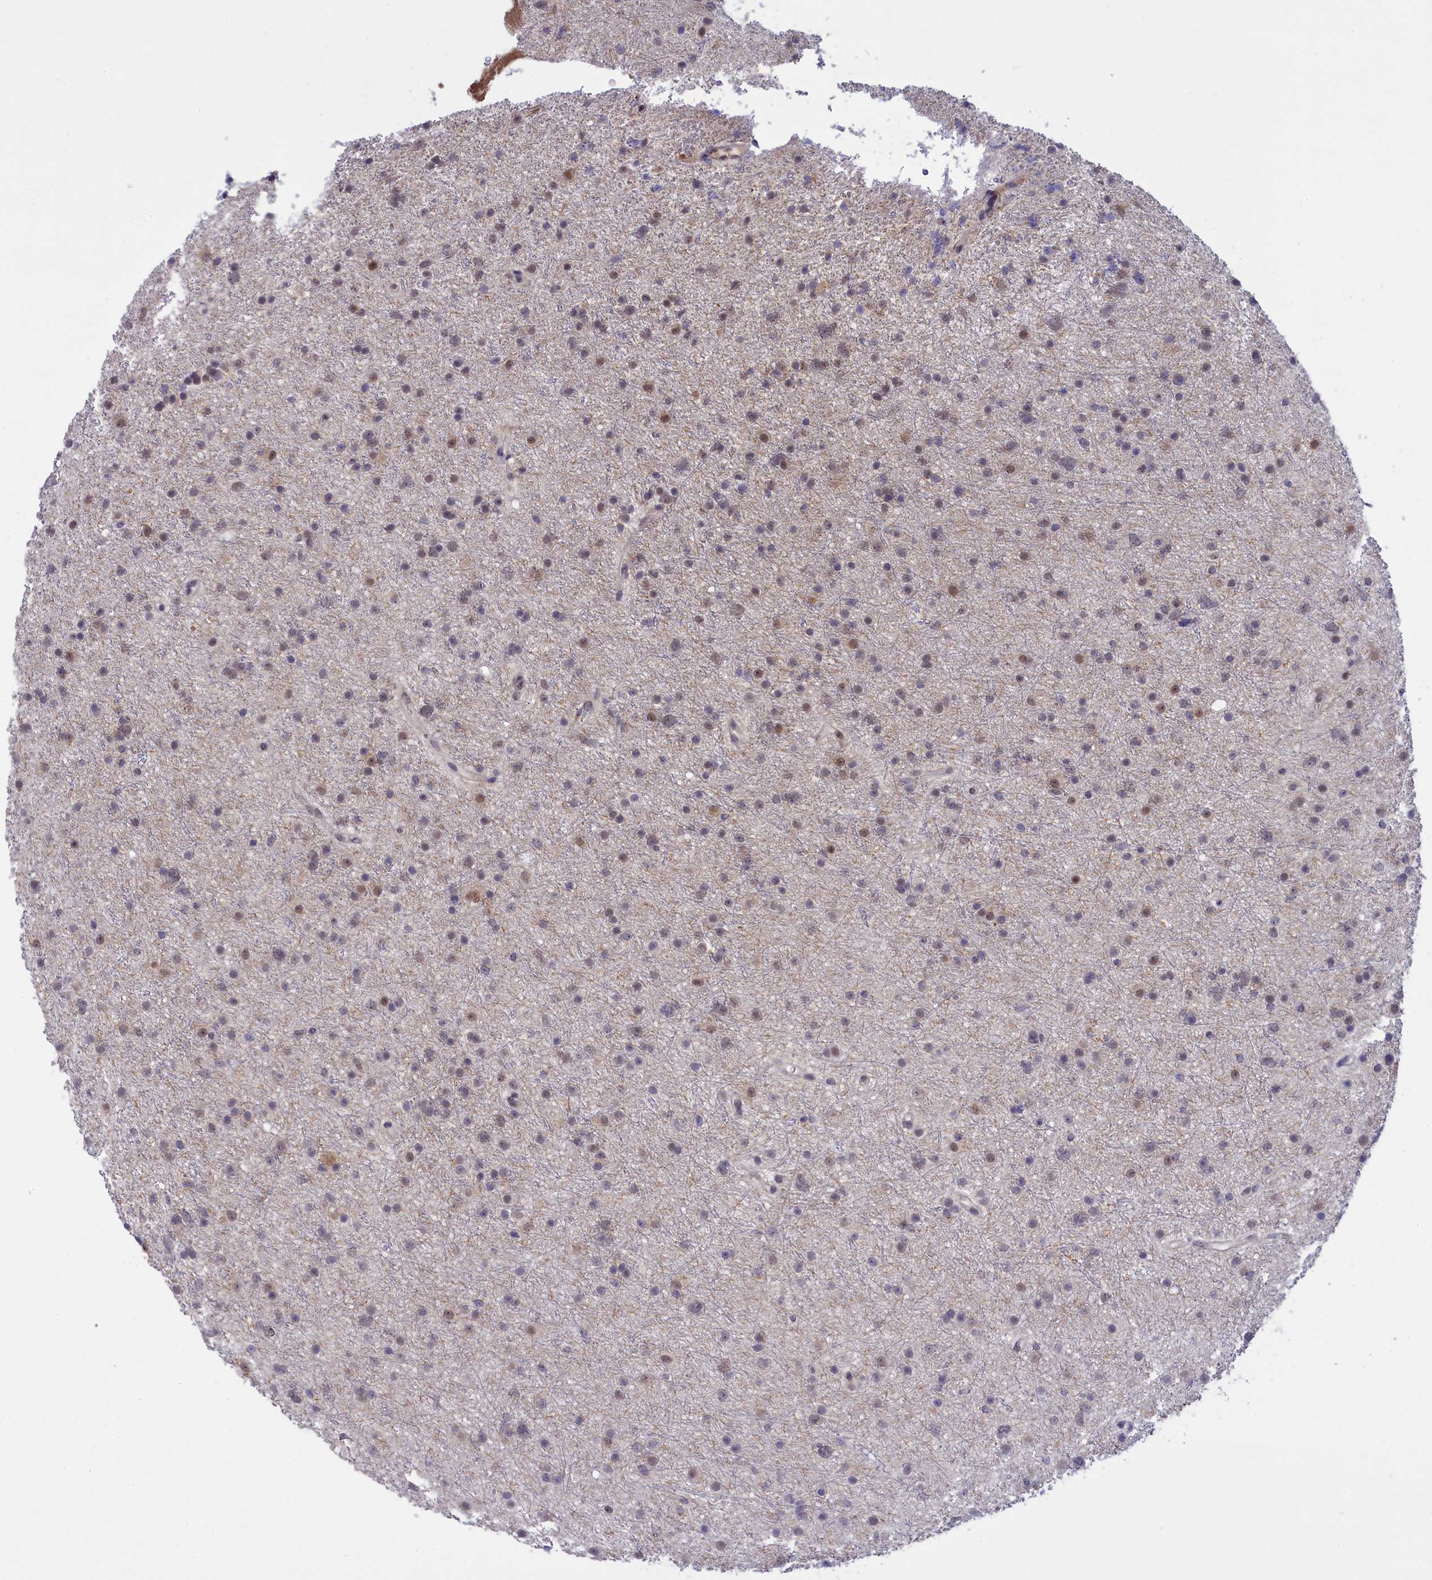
{"staining": {"intensity": "moderate", "quantity": "<25%", "location": "nuclear"}, "tissue": "glioma", "cell_type": "Tumor cells", "image_type": "cancer", "snomed": [{"axis": "morphology", "description": "Glioma, malignant, Low grade"}, {"axis": "topography", "description": "Cerebral cortex"}], "caption": "IHC of human low-grade glioma (malignant) demonstrates low levels of moderate nuclear positivity in about <25% of tumor cells.", "gene": "KCTD14", "patient": {"sex": "female", "age": 39}}